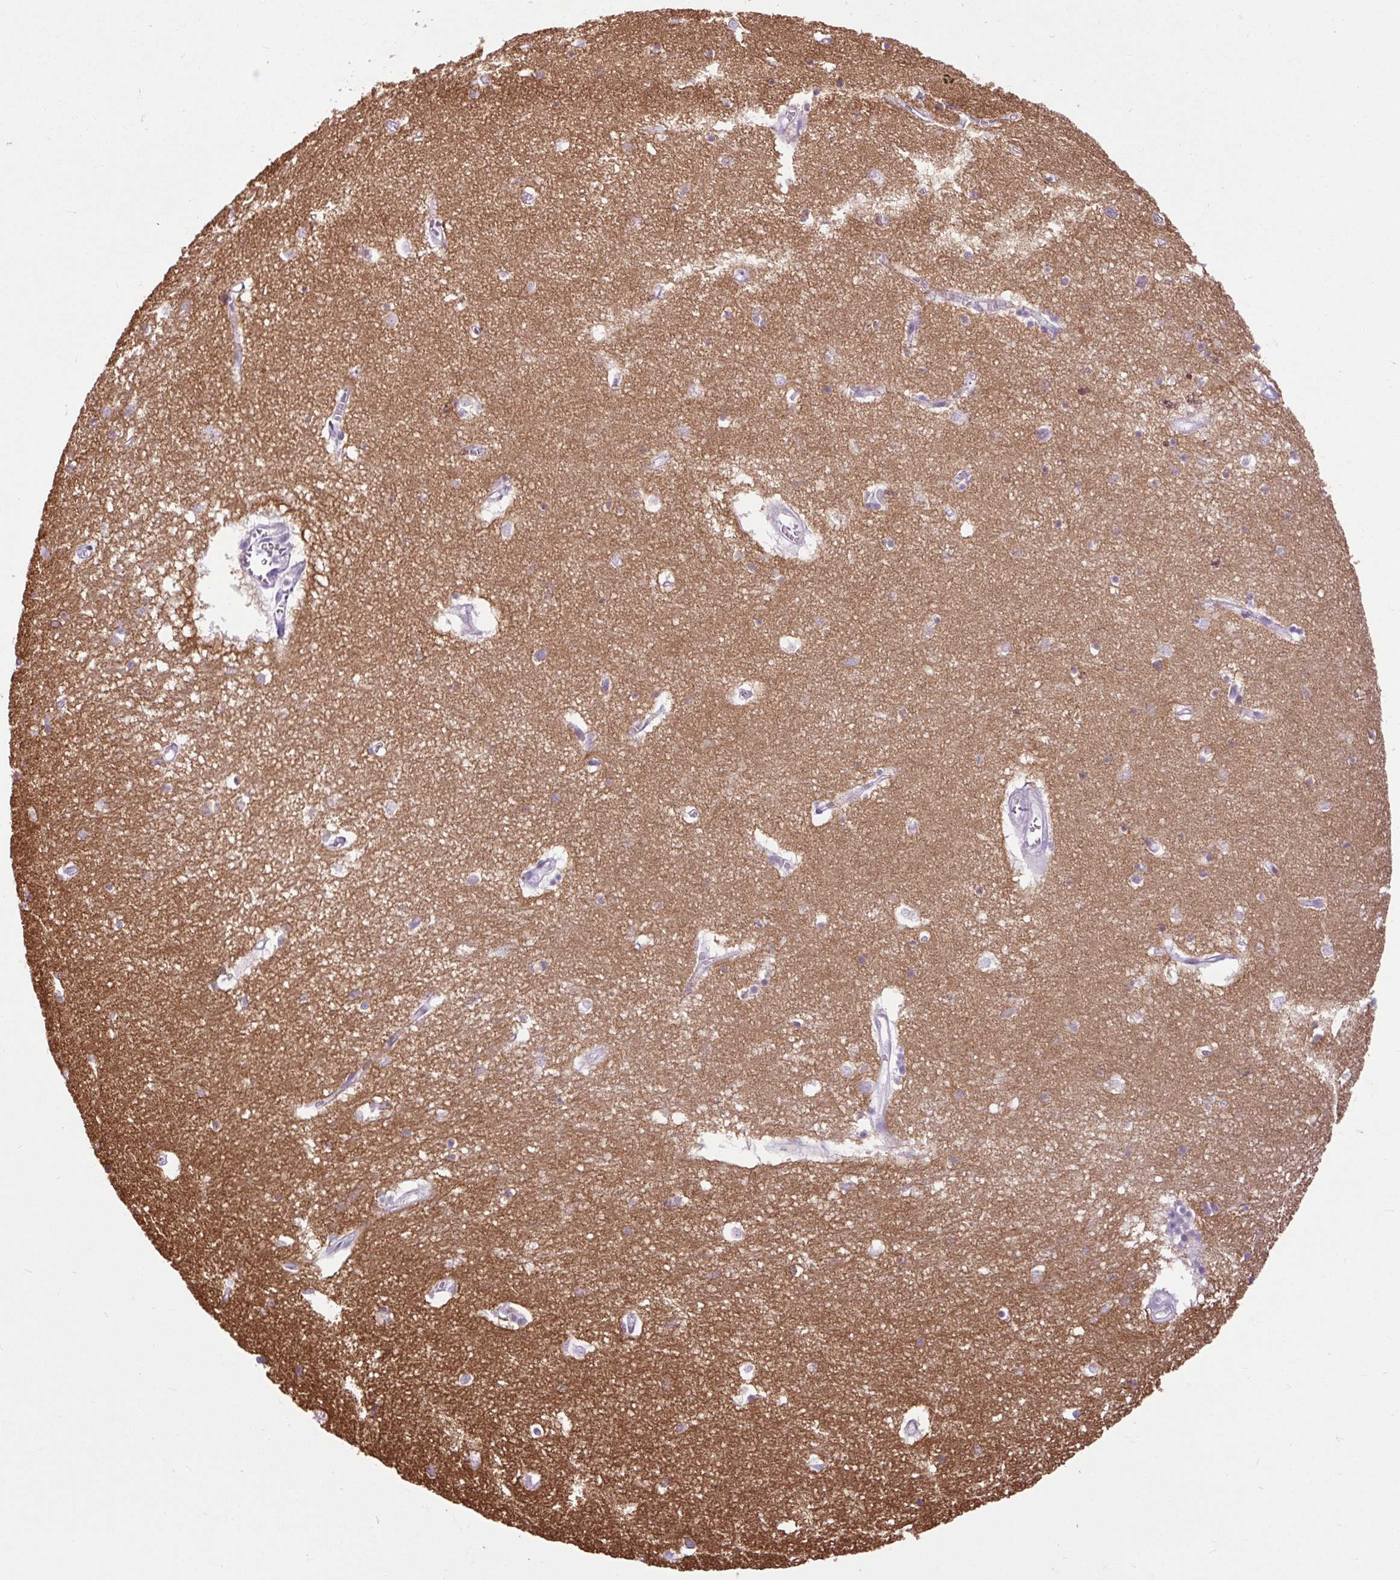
{"staining": {"intensity": "negative", "quantity": "none", "location": "none"}, "tissue": "hippocampus", "cell_type": "Glial cells", "image_type": "normal", "snomed": [{"axis": "morphology", "description": "Normal tissue, NOS"}, {"axis": "topography", "description": "Hippocampus"}], "caption": "An IHC histopathology image of benign hippocampus is shown. There is no staining in glial cells of hippocampus. (DAB immunohistochemistry visualized using brightfield microscopy, high magnification).", "gene": "DPP6", "patient": {"sex": "female", "age": 64}}